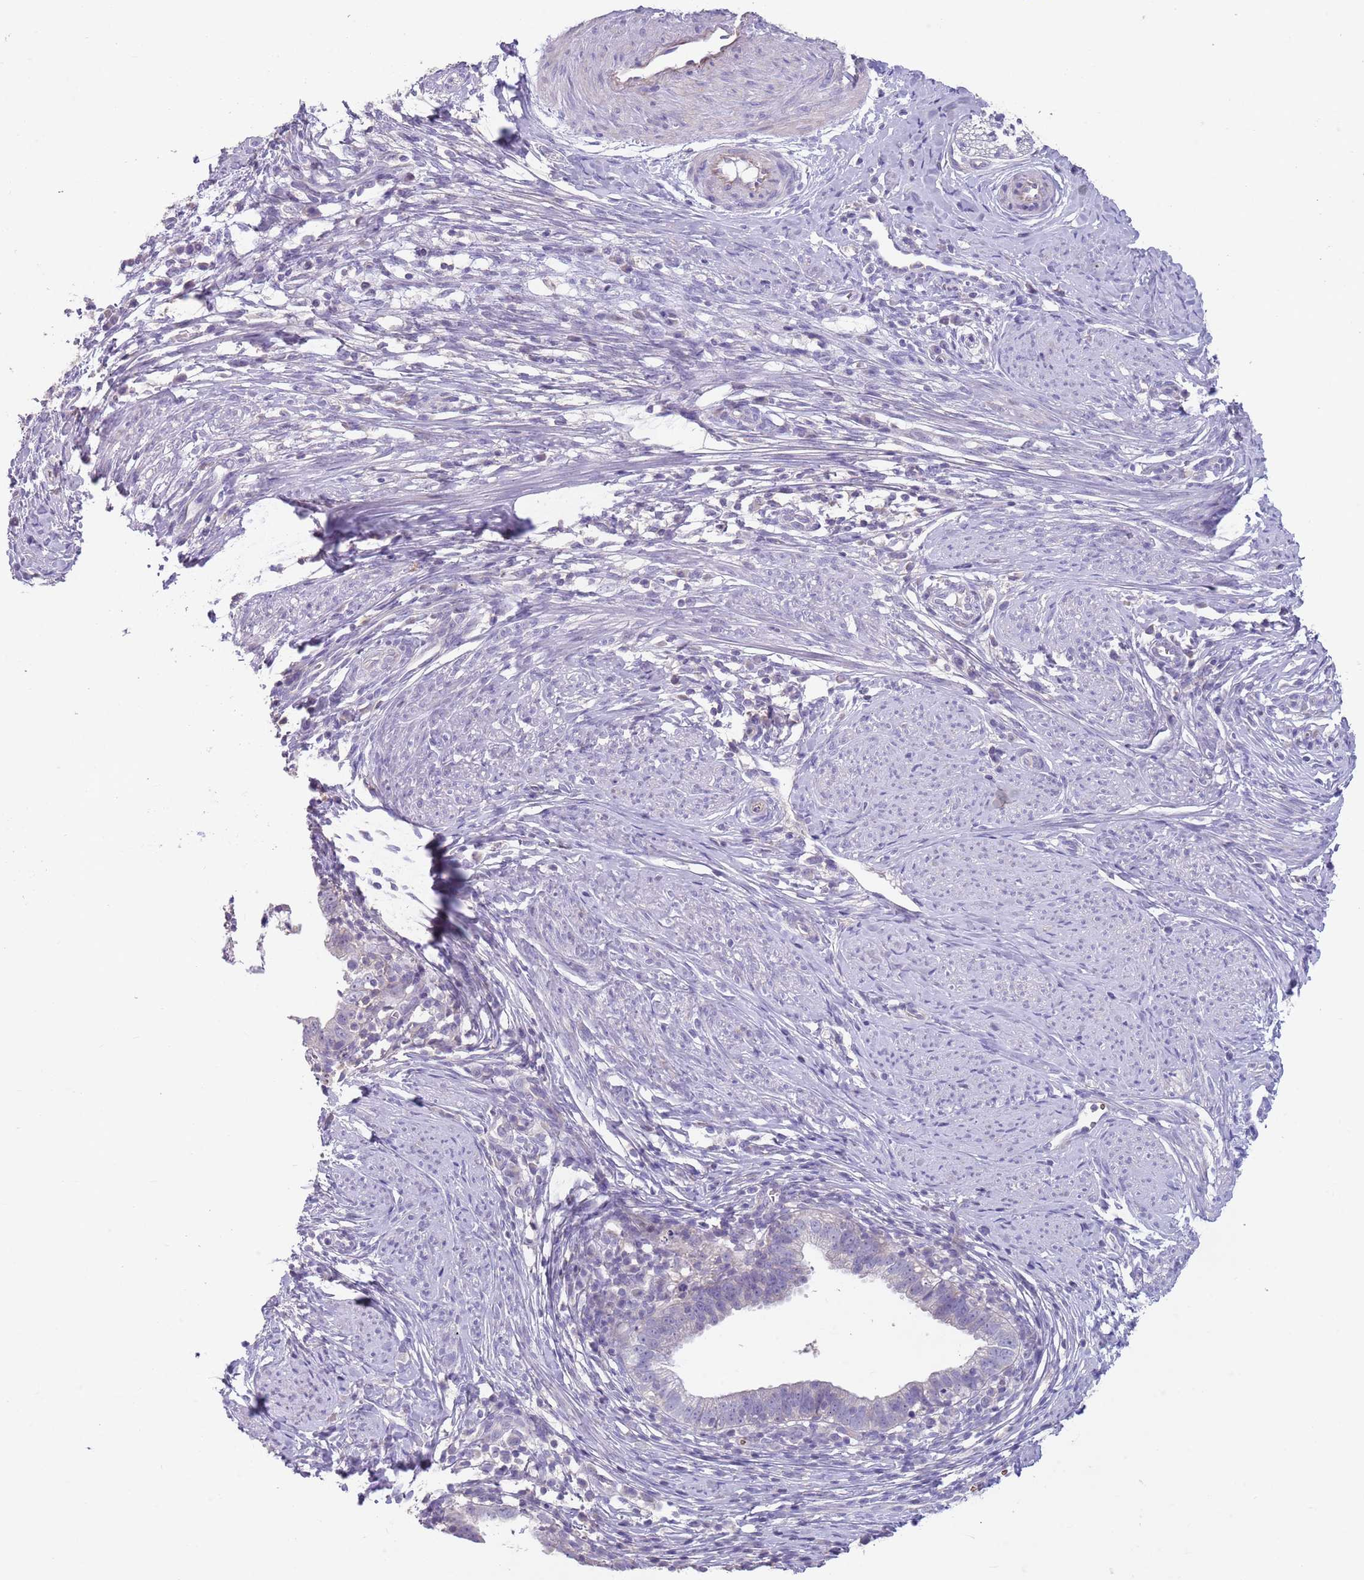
{"staining": {"intensity": "negative", "quantity": "none", "location": "none"}, "tissue": "cervical cancer", "cell_type": "Tumor cells", "image_type": "cancer", "snomed": [{"axis": "morphology", "description": "Adenocarcinoma, NOS"}, {"axis": "topography", "description": "Cervix"}], "caption": "Immunohistochemical staining of human adenocarcinoma (cervical) demonstrates no significant expression in tumor cells.", "gene": "ZNF14", "patient": {"sex": "female", "age": 36}}